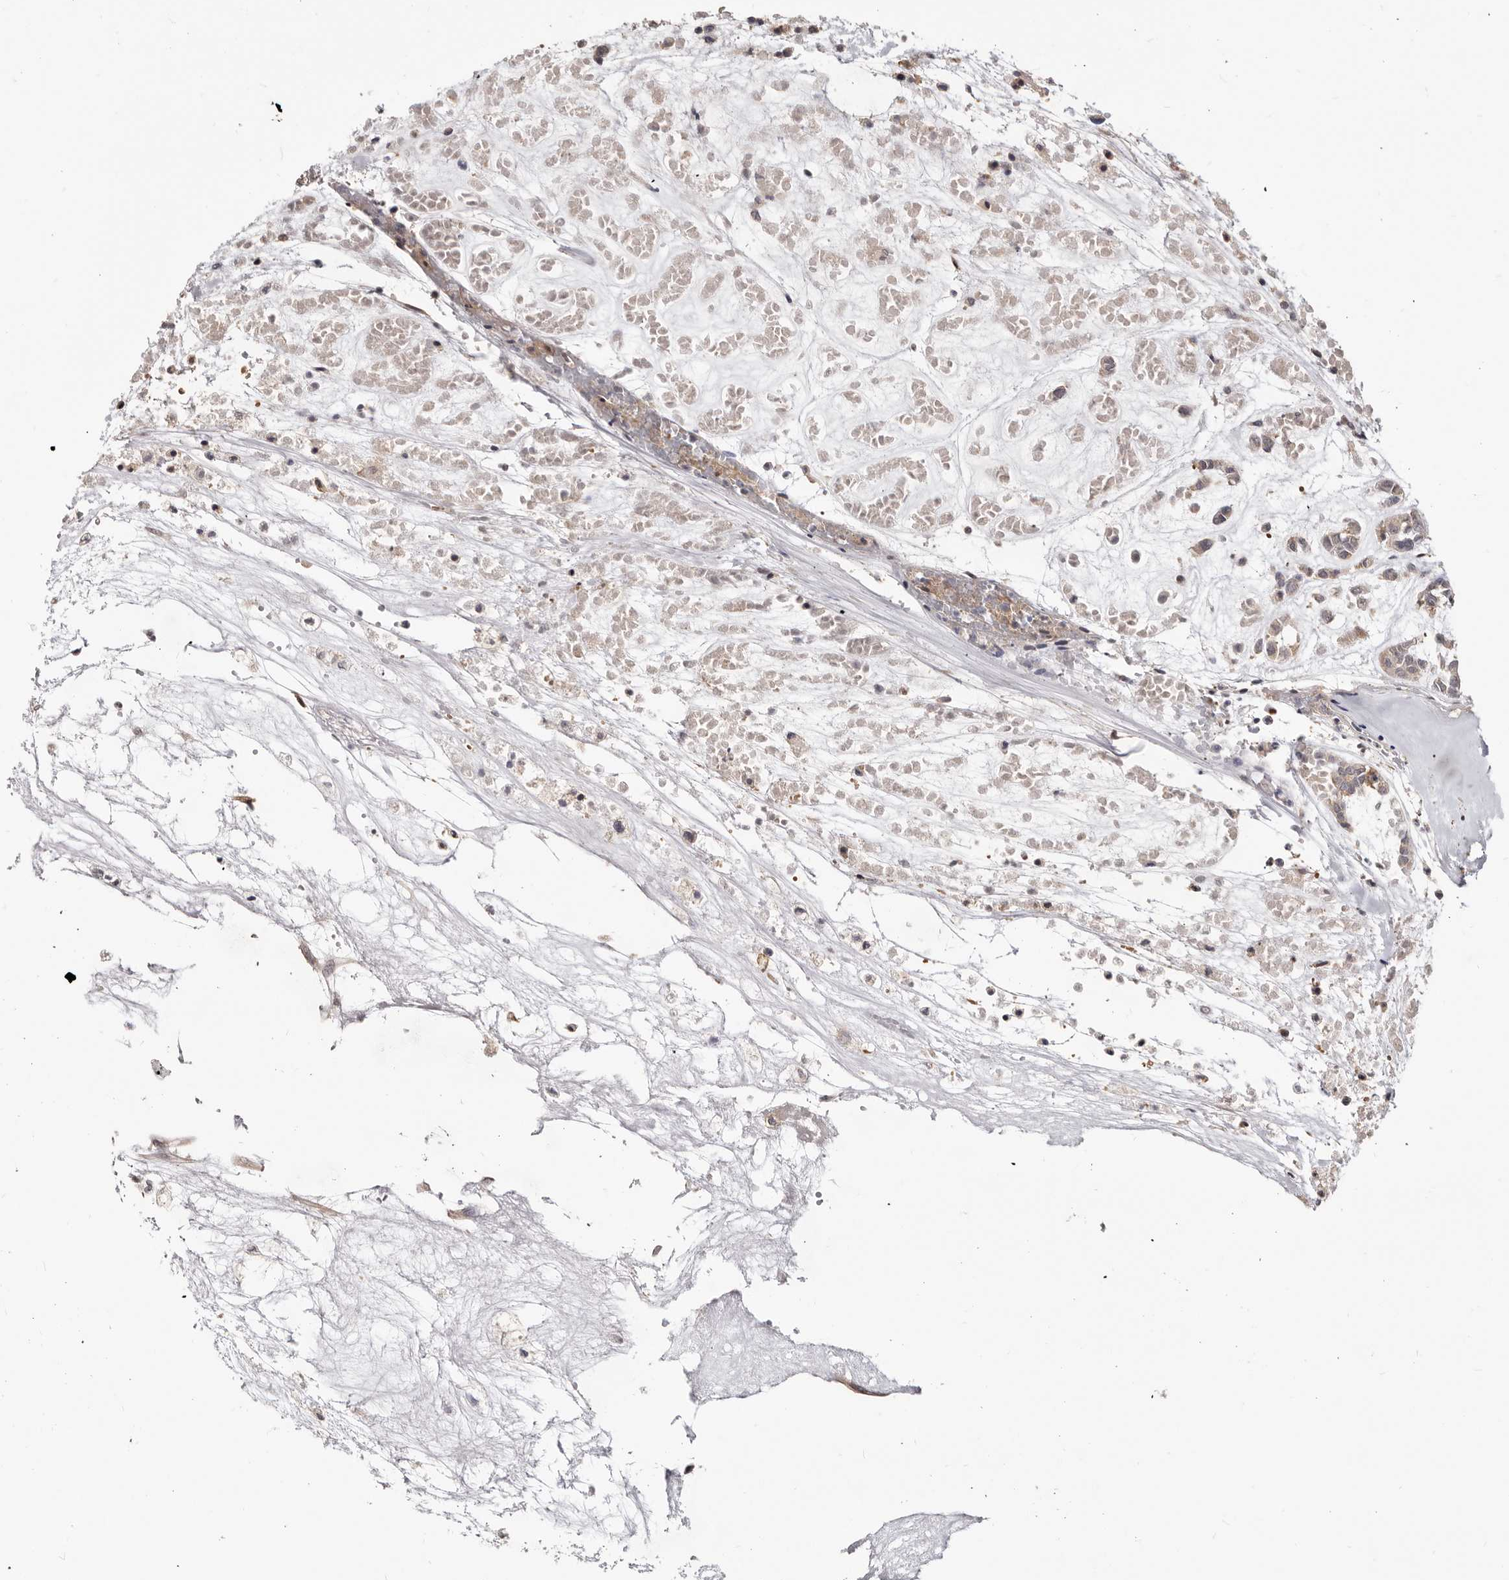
{"staining": {"intensity": "weak", "quantity": ">75%", "location": "cytoplasmic/membranous"}, "tissue": "head and neck cancer", "cell_type": "Tumor cells", "image_type": "cancer", "snomed": [{"axis": "morphology", "description": "Adenocarcinoma, NOS"}, {"axis": "morphology", "description": "Adenoma, NOS"}, {"axis": "topography", "description": "Head-Neck"}], "caption": "Tumor cells display weak cytoplasmic/membranous staining in about >75% of cells in adenoma (head and neck). (brown staining indicates protein expression, while blue staining denotes nuclei).", "gene": "GPATCH4", "patient": {"sex": "female", "age": 55}}